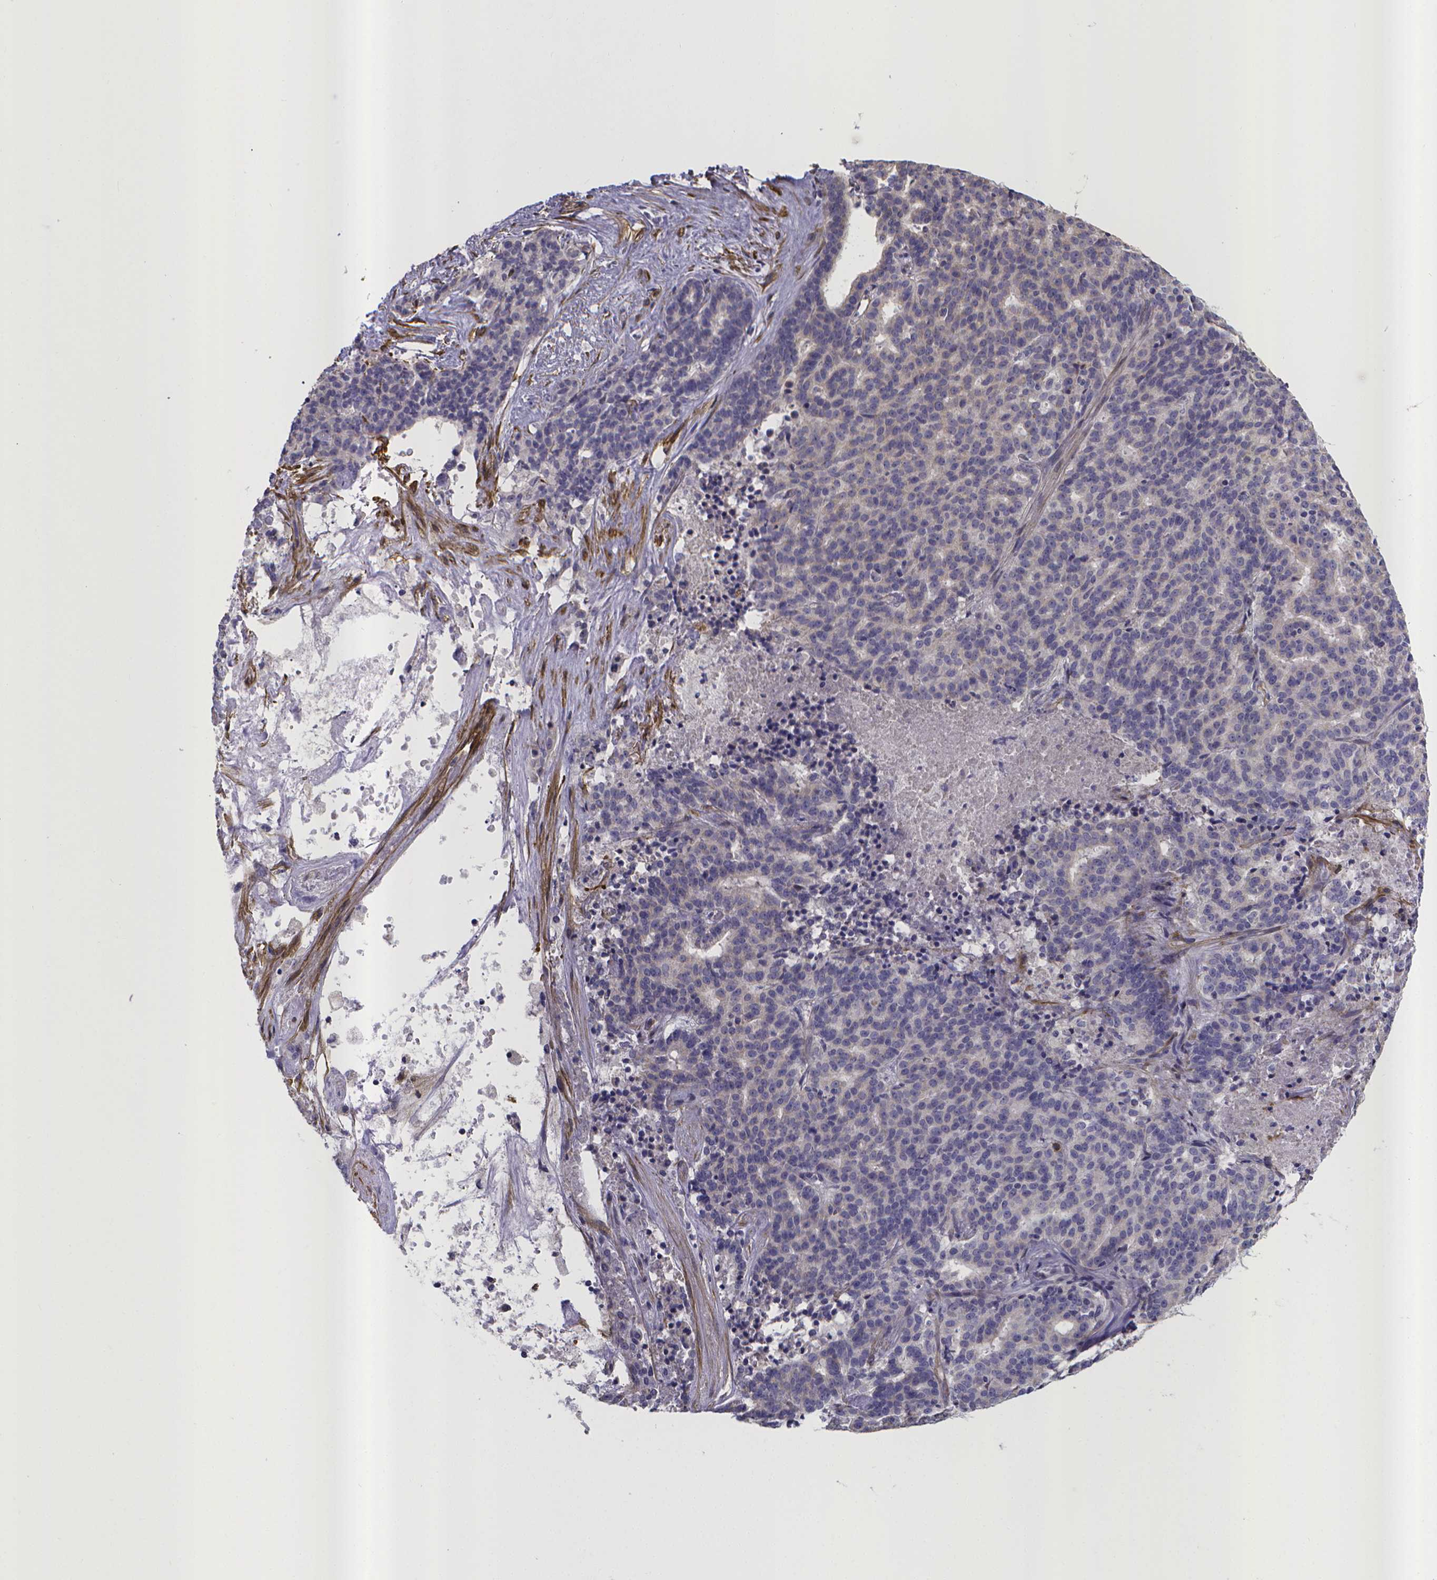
{"staining": {"intensity": "negative", "quantity": "none", "location": "none"}, "tissue": "liver cancer", "cell_type": "Tumor cells", "image_type": "cancer", "snomed": [{"axis": "morphology", "description": "Cholangiocarcinoma"}, {"axis": "topography", "description": "Liver"}], "caption": "IHC image of neoplastic tissue: human cholangiocarcinoma (liver) stained with DAB shows no significant protein staining in tumor cells.", "gene": "RERG", "patient": {"sex": "female", "age": 47}}